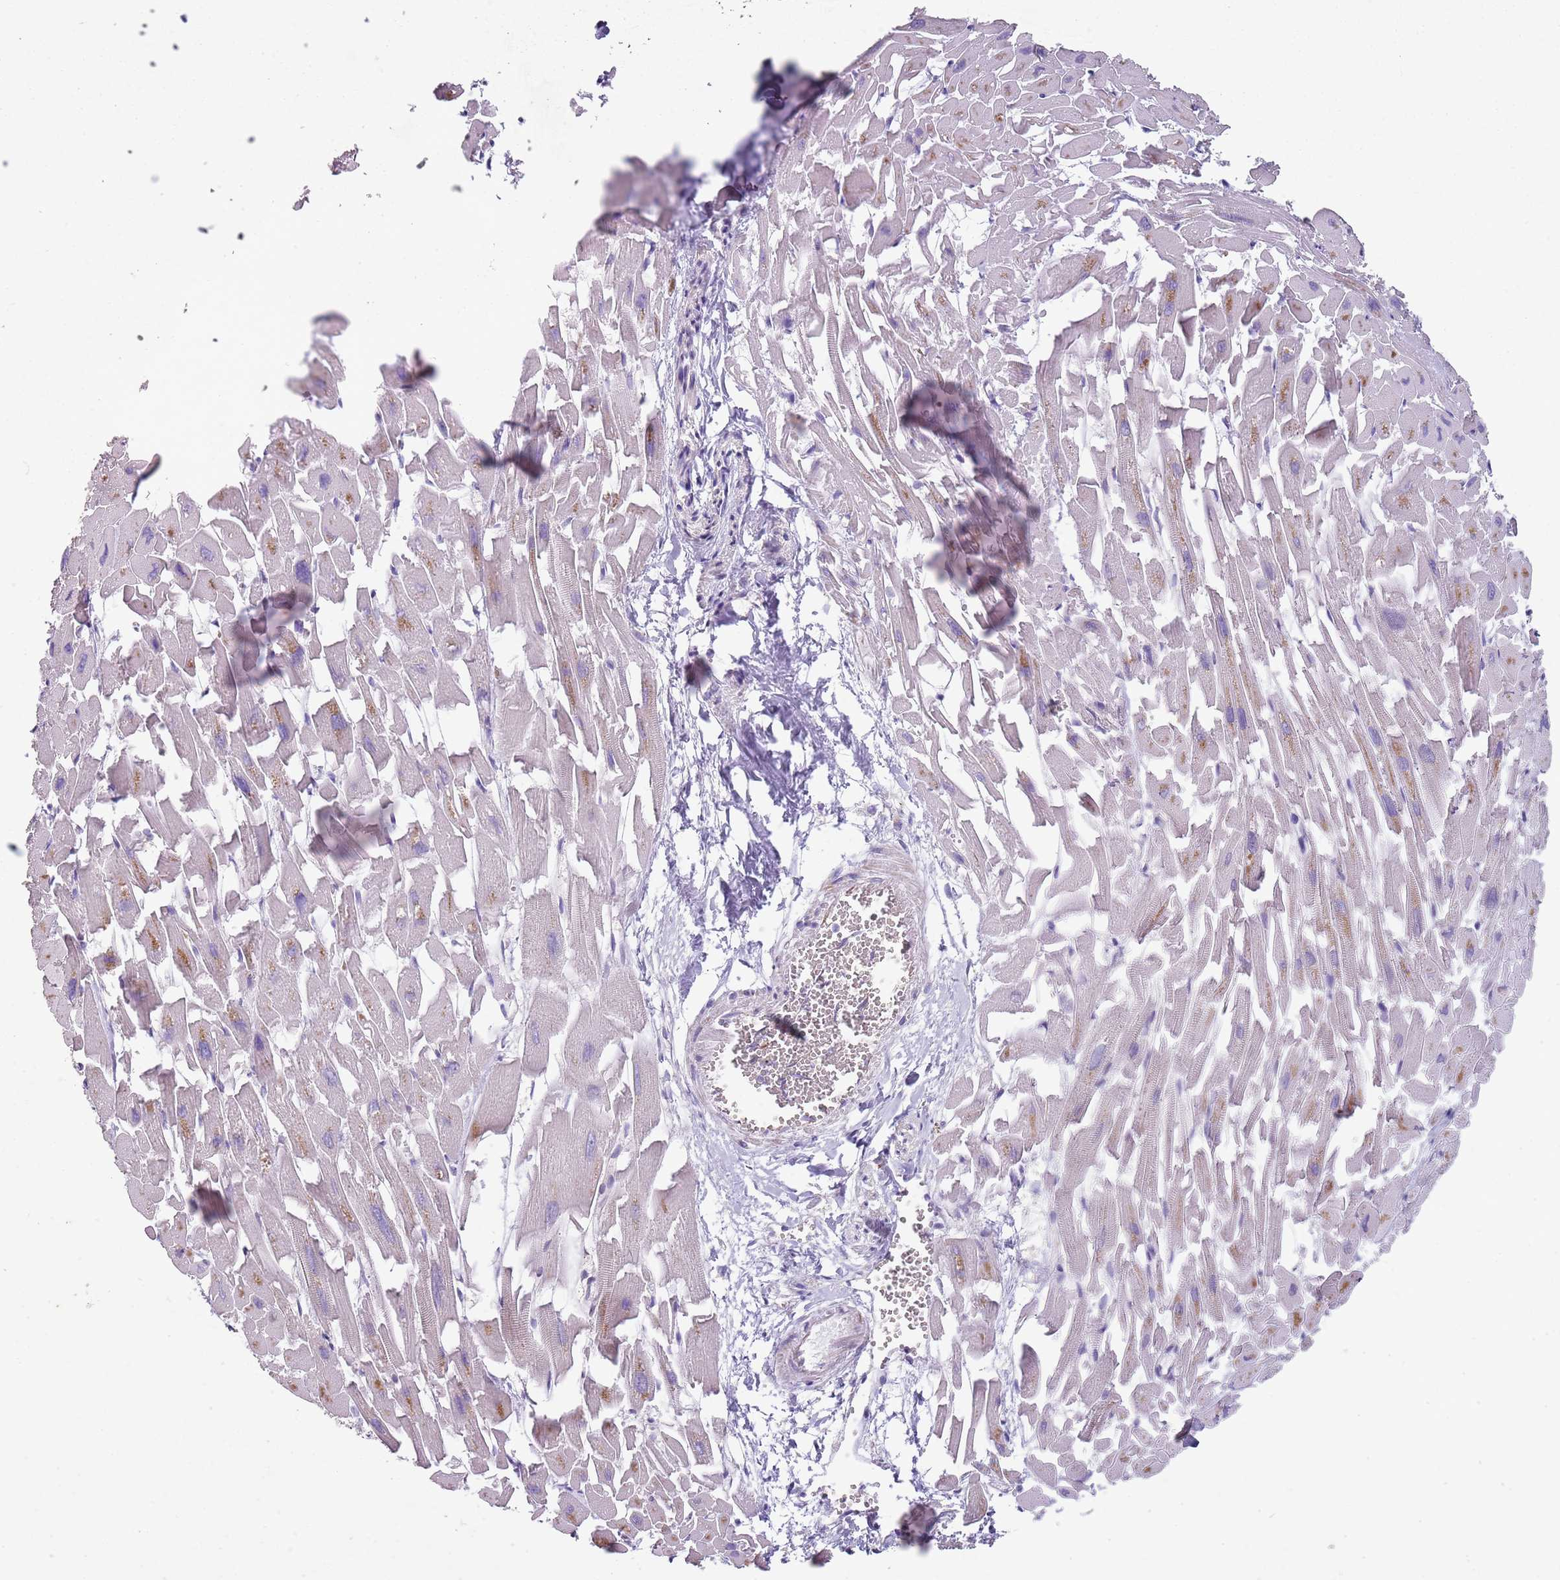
{"staining": {"intensity": "negative", "quantity": "none", "location": "none"}, "tissue": "heart muscle", "cell_type": "Cardiomyocytes", "image_type": "normal", "snomed": [{"axis": "morphology", "description": "Normal tissue, NOS"}, {"axis": "topography", "description": "Heart"}], "caption": "This is an IHC histopathology image of normal human heart muscle. There is no positivity in cardiomyocytes.", "gene": "ZNF583", "patient": {"sex": "female", "age": 64}}